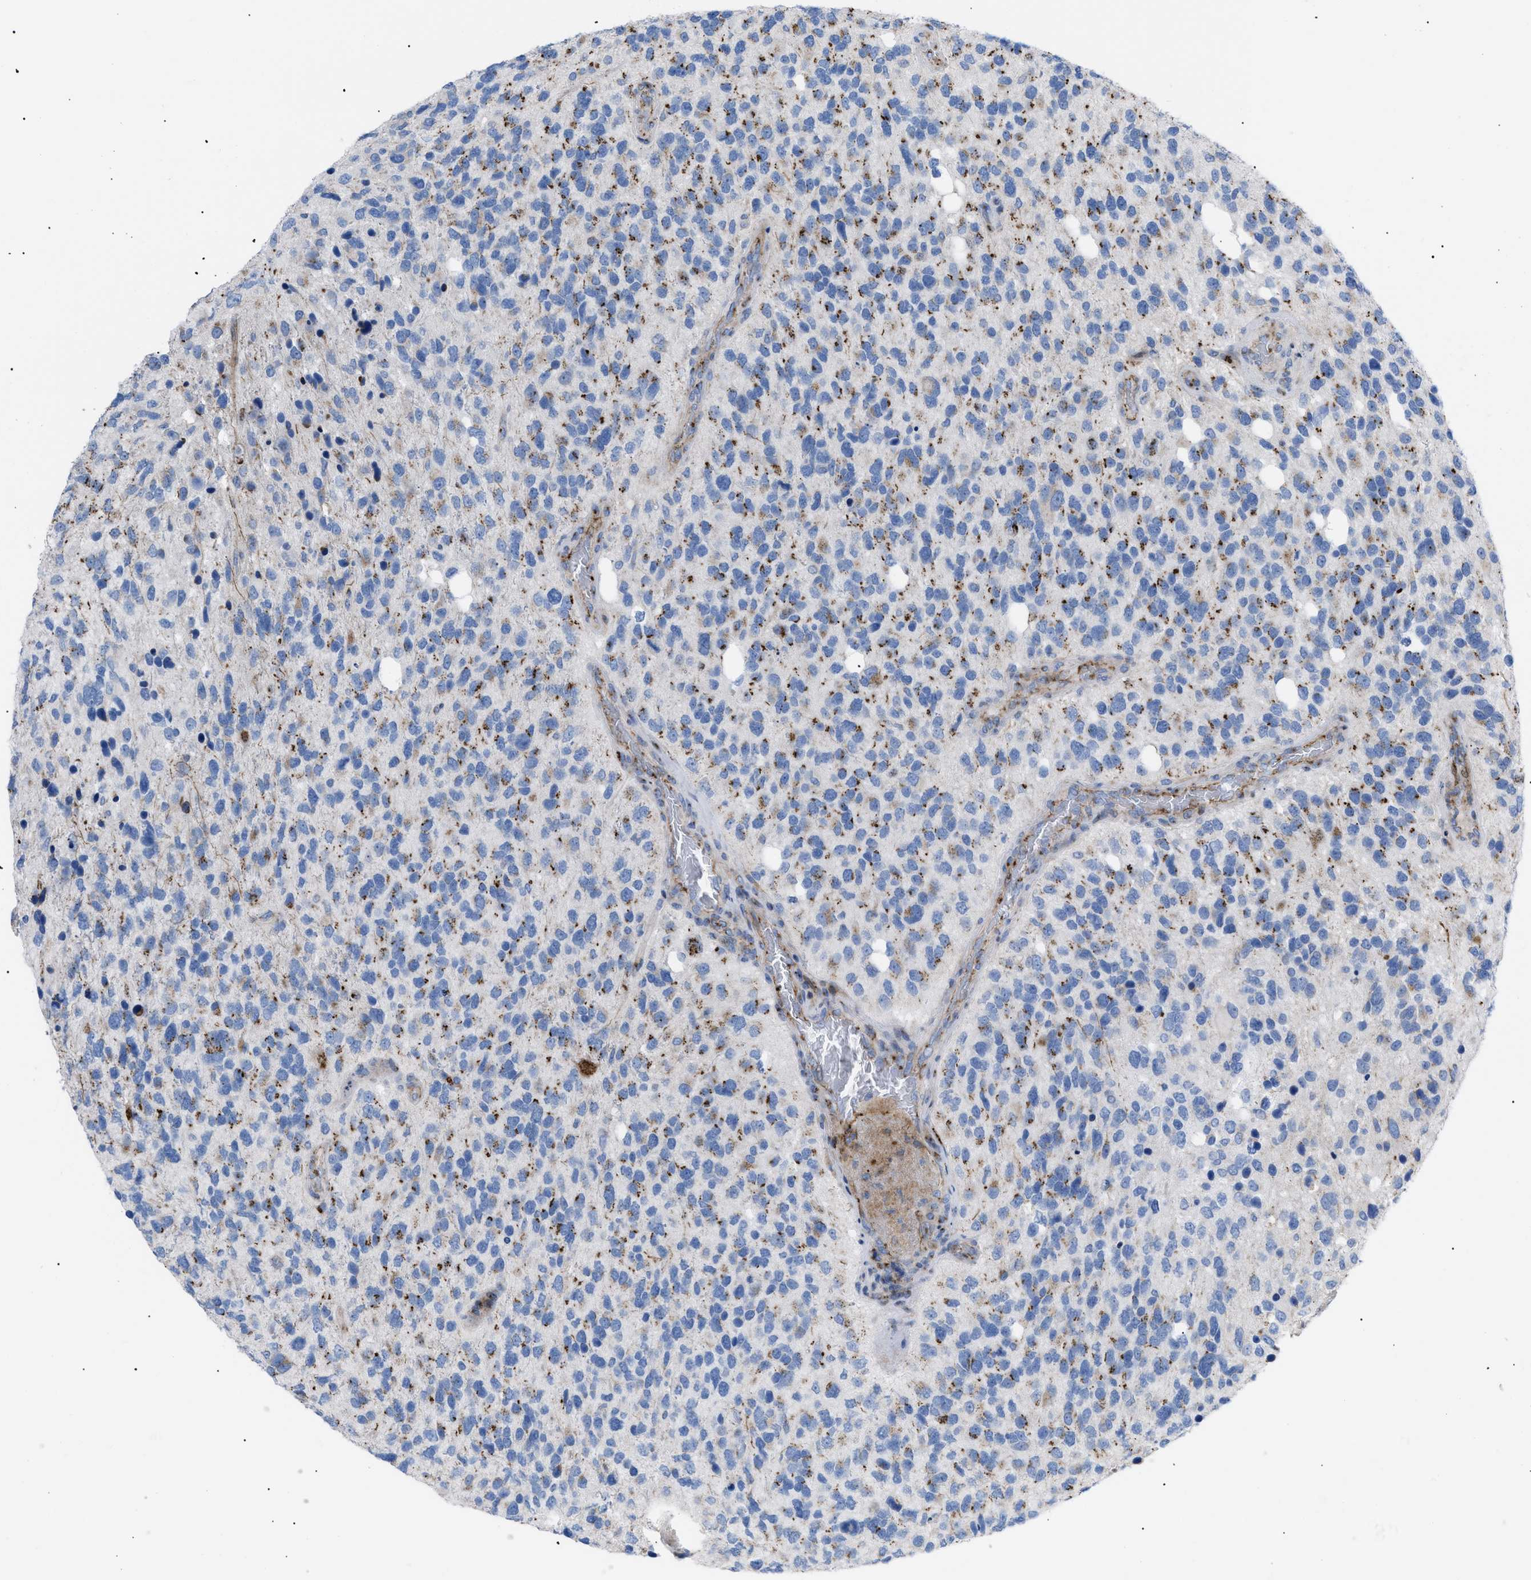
{"staining": {"intensity": "moderate", "quantity": "25%-75%", "location": "cytoplasmic/membranous"}, "tissue": "glioma", "cell_type": "Tumor cells", "image_type": "cancer", "snomed": [{"axis": "morphology", "description": "Glioma, malignant, High grade"}, {"axis": "topography", "description": "Brain"}], "caption": "Immunohistochemistry (IHC) micrograph of neoplastic tissue: malignant high-grade glioma stained using immunohistochemistry (IHC) exhibits medium levels of moderate protein expression localized specifically in the cytoplasmic/membranous of tumor cells, appearing as a cytoplasmic/membranous brown color.", "gene": "TMEM17", "patient": {"sex": "female", "age": 58}}